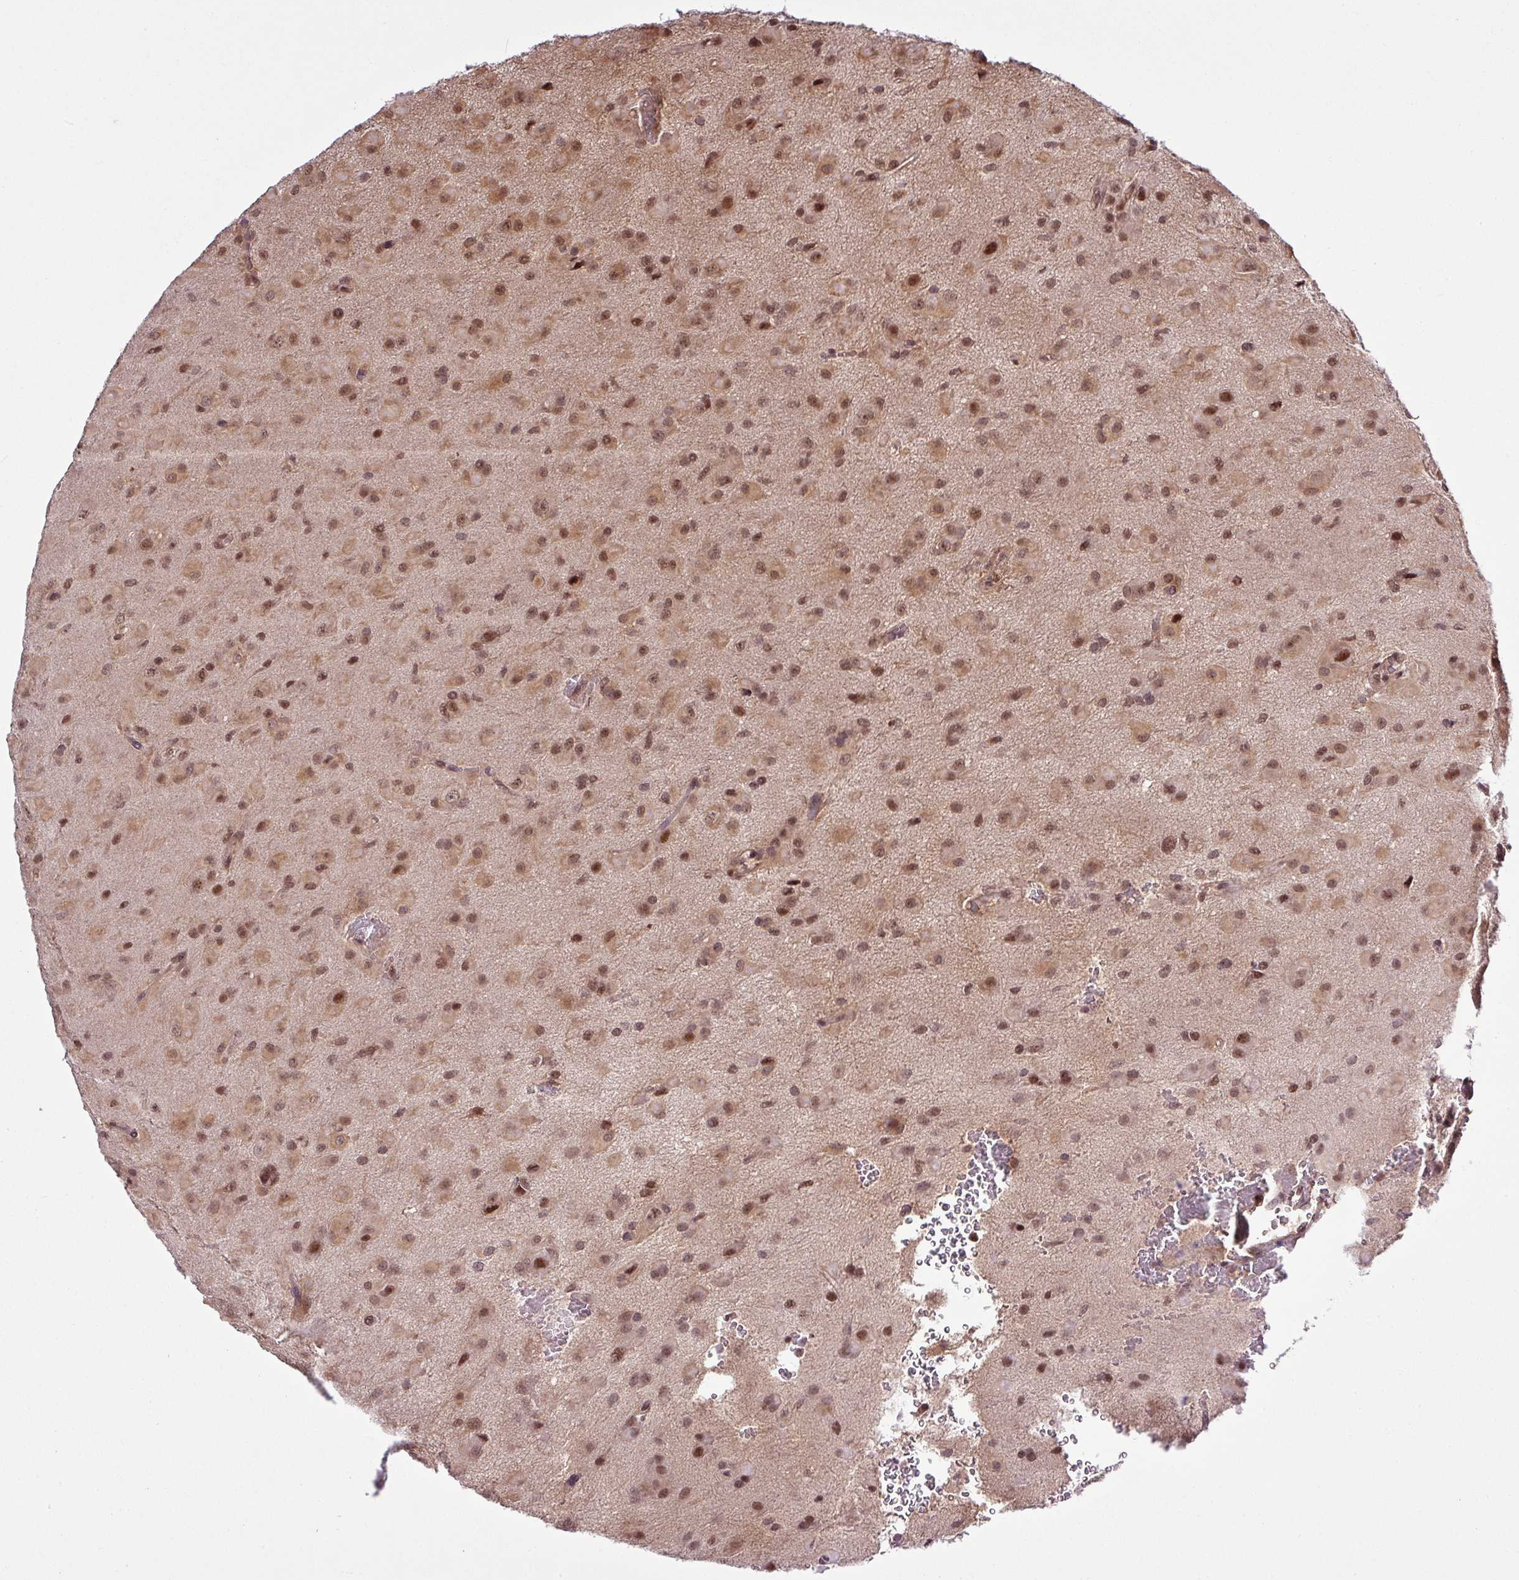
{"staining": {"intensity": "moderate", "quantity": ">75%", "location": "cytoplasmic/membranous,nuclear"}, "tissue": "glioma", "cell_type": "Tumor cells", "image_type": "cancer", "snomed": [{"axis": "morphology", "description": "Glioma, malignant, Low grade"}, {"axis": "topography", "description": "Brain"}], "caption": "Protein expression analysis of human glioma reveals moderate cytoplasmic/membranous and nuclear positivity in approximately >75% of tumor cells.", "gene": "ITPKC", "patient": {"sex": "male", "age": 58}}